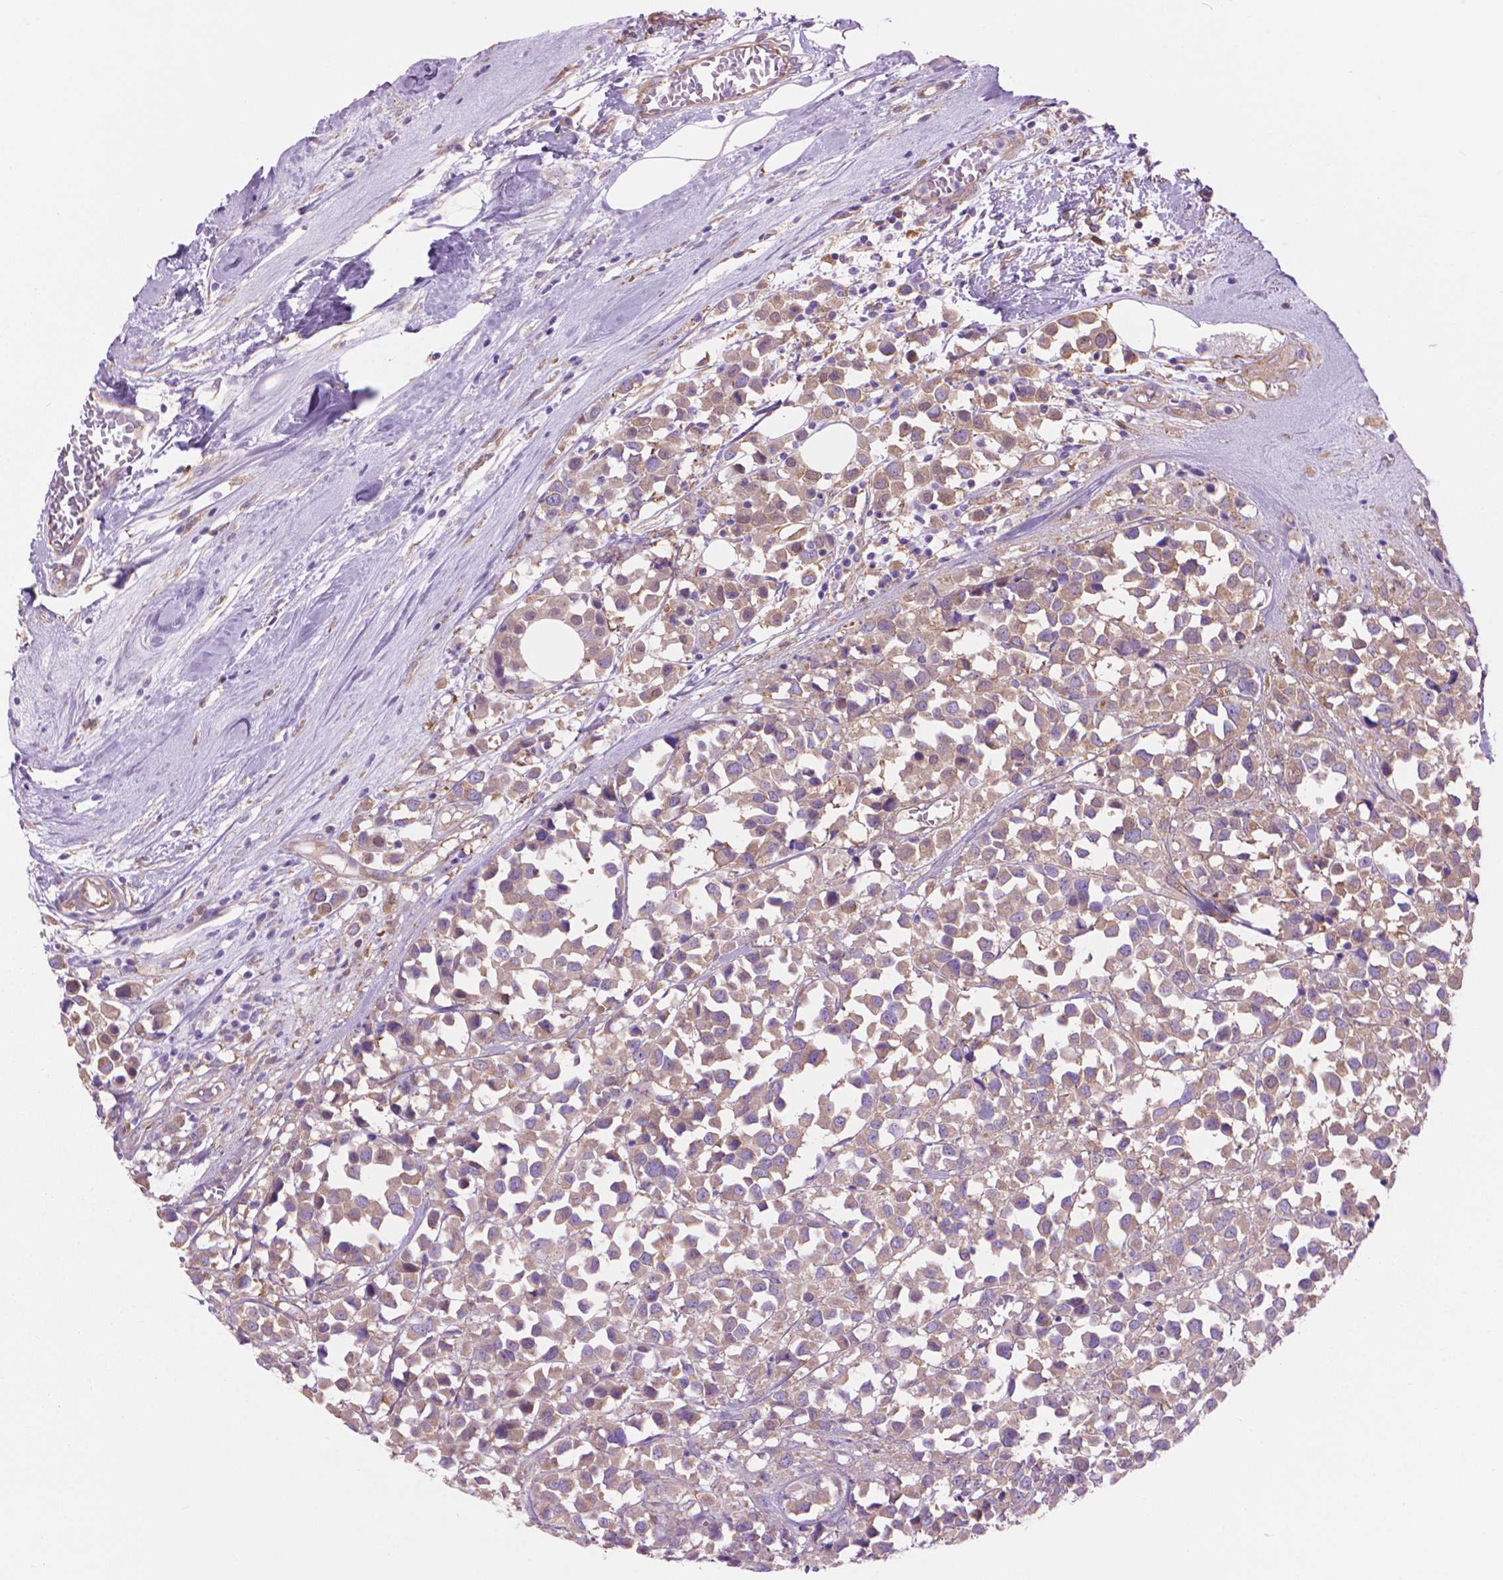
{"staining": {"intensity": "weak", "quantity": ">75%", "location": "cytoplasmic/membranous"}, "tissue": "breast cancer", "cell_type": "Tumor cells", "image_type": "cancer", "snomed": [{"axis": "morphology", "description": "Duct carcinoma"}, {"axis": "topography", "description": "Breast"}], "caption": "Immunohistochemistry staining of breast infiltrating ductal carcinoma, which exhibits low levels of weak cytoplasmic/membranous positivity in about >75% of tumor cells indicating weak cytoplasmic/membranous protein positivity. The staining was performed using DAB (brown) for protein detection and nuclei were counterstained in hematoxylin (blue).", "gene": "CORO1B", "patient": {"sex": "female", "age": 61}}